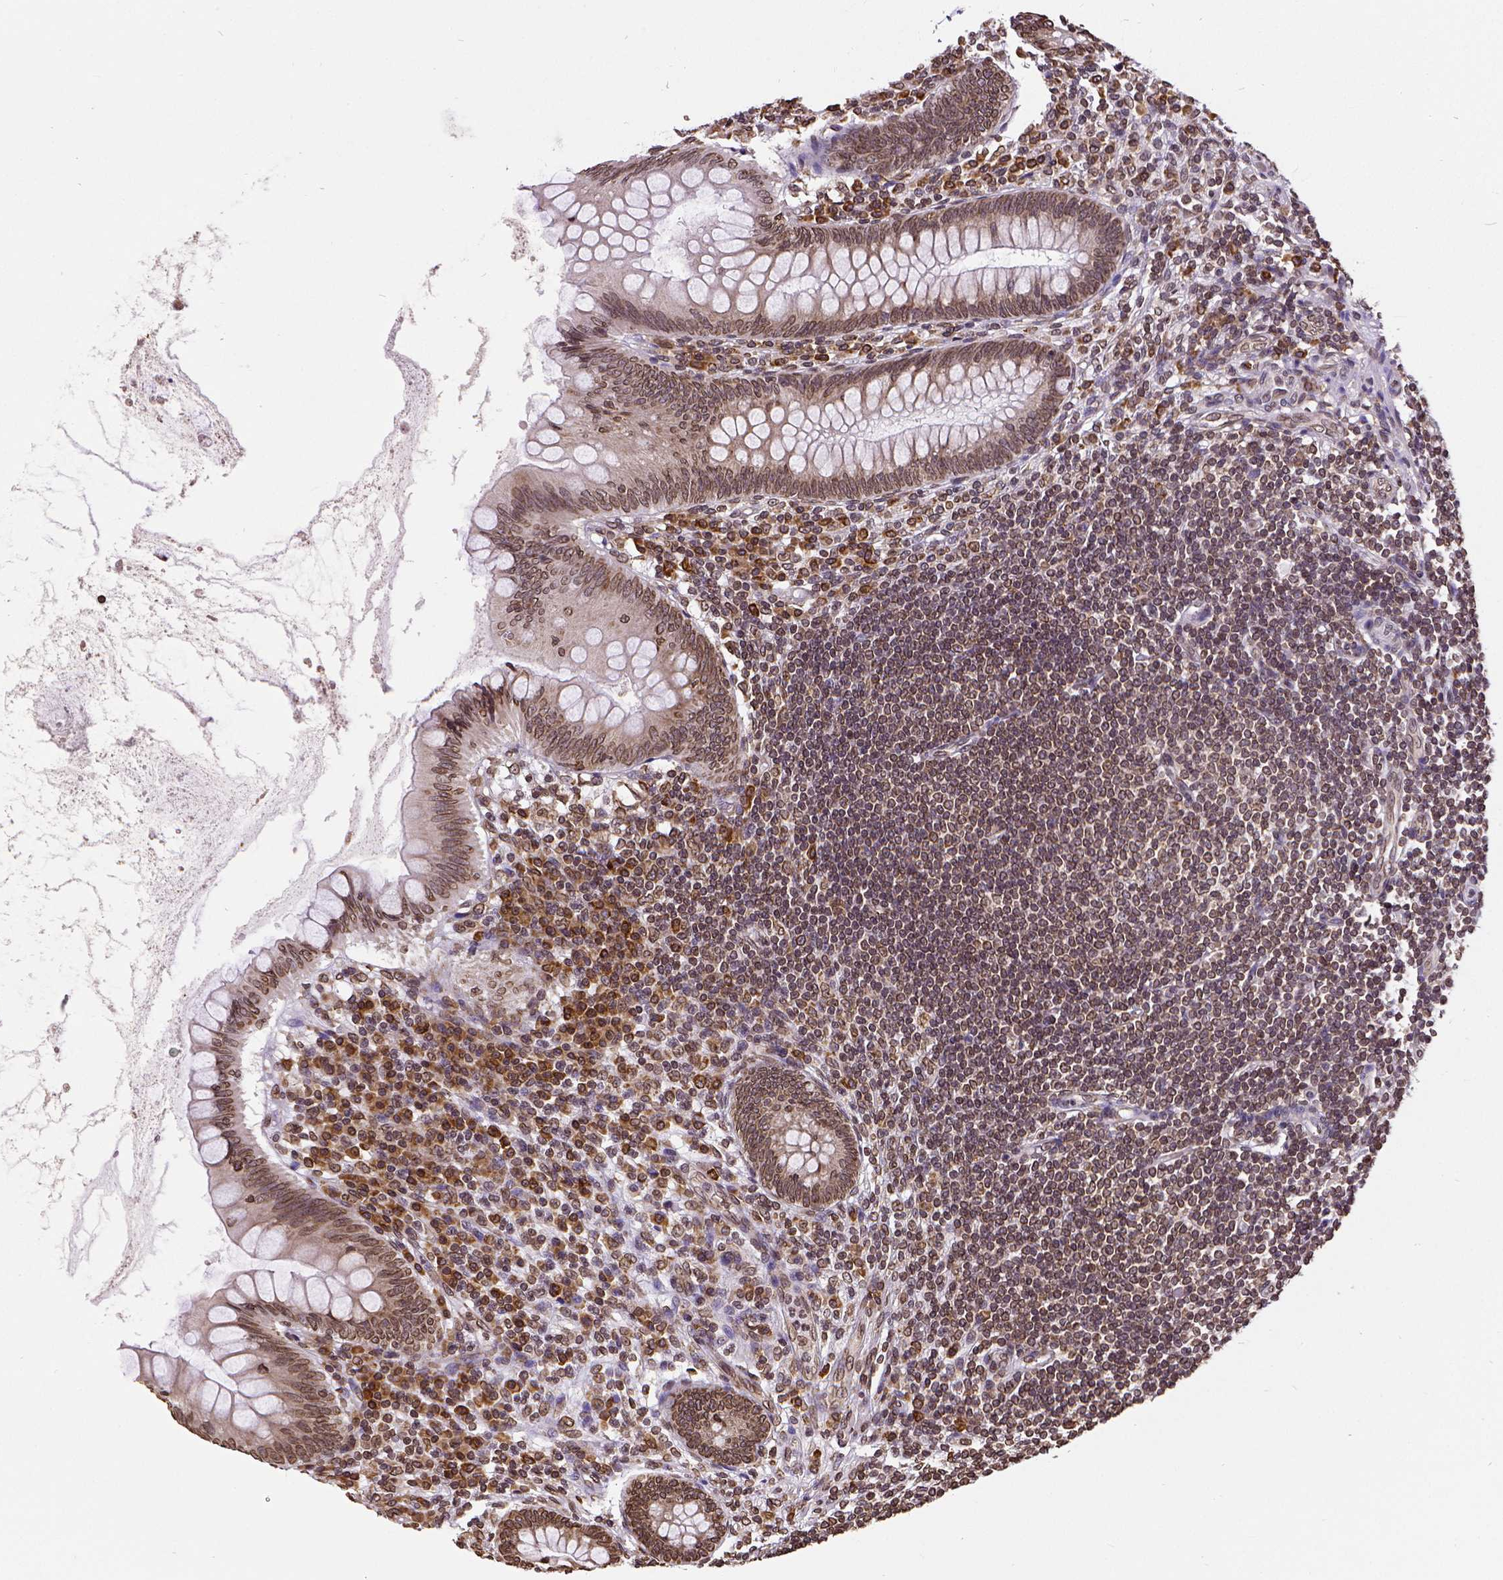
{"staining": {"intensity": "strong", "quantity": ">75%", "location": "cytoplasmic/membranous,nuclear"}, "tissue": "appendix", "cell_type": "Glandular cells", "image_type": "normal", "snomed": [{"axis": "morphology", "description": "Normal tissue, NOS"}, {"axis": "topography", "description": "Appendix"}], "caption": "Immunohistochemical staining of benign human appendix demonstrates high levels of strong cytoplasmic/membranous,nuclear staining in about >75% of glandular cells. The protein is stained brown, and the nuclei are stained in blue (DAB (3,3'-diaminobenzidine) IHC with brightfield microscopy, high magnification).", "gene": "MTDH", "patient": {"sex": "female", "age": 57}}